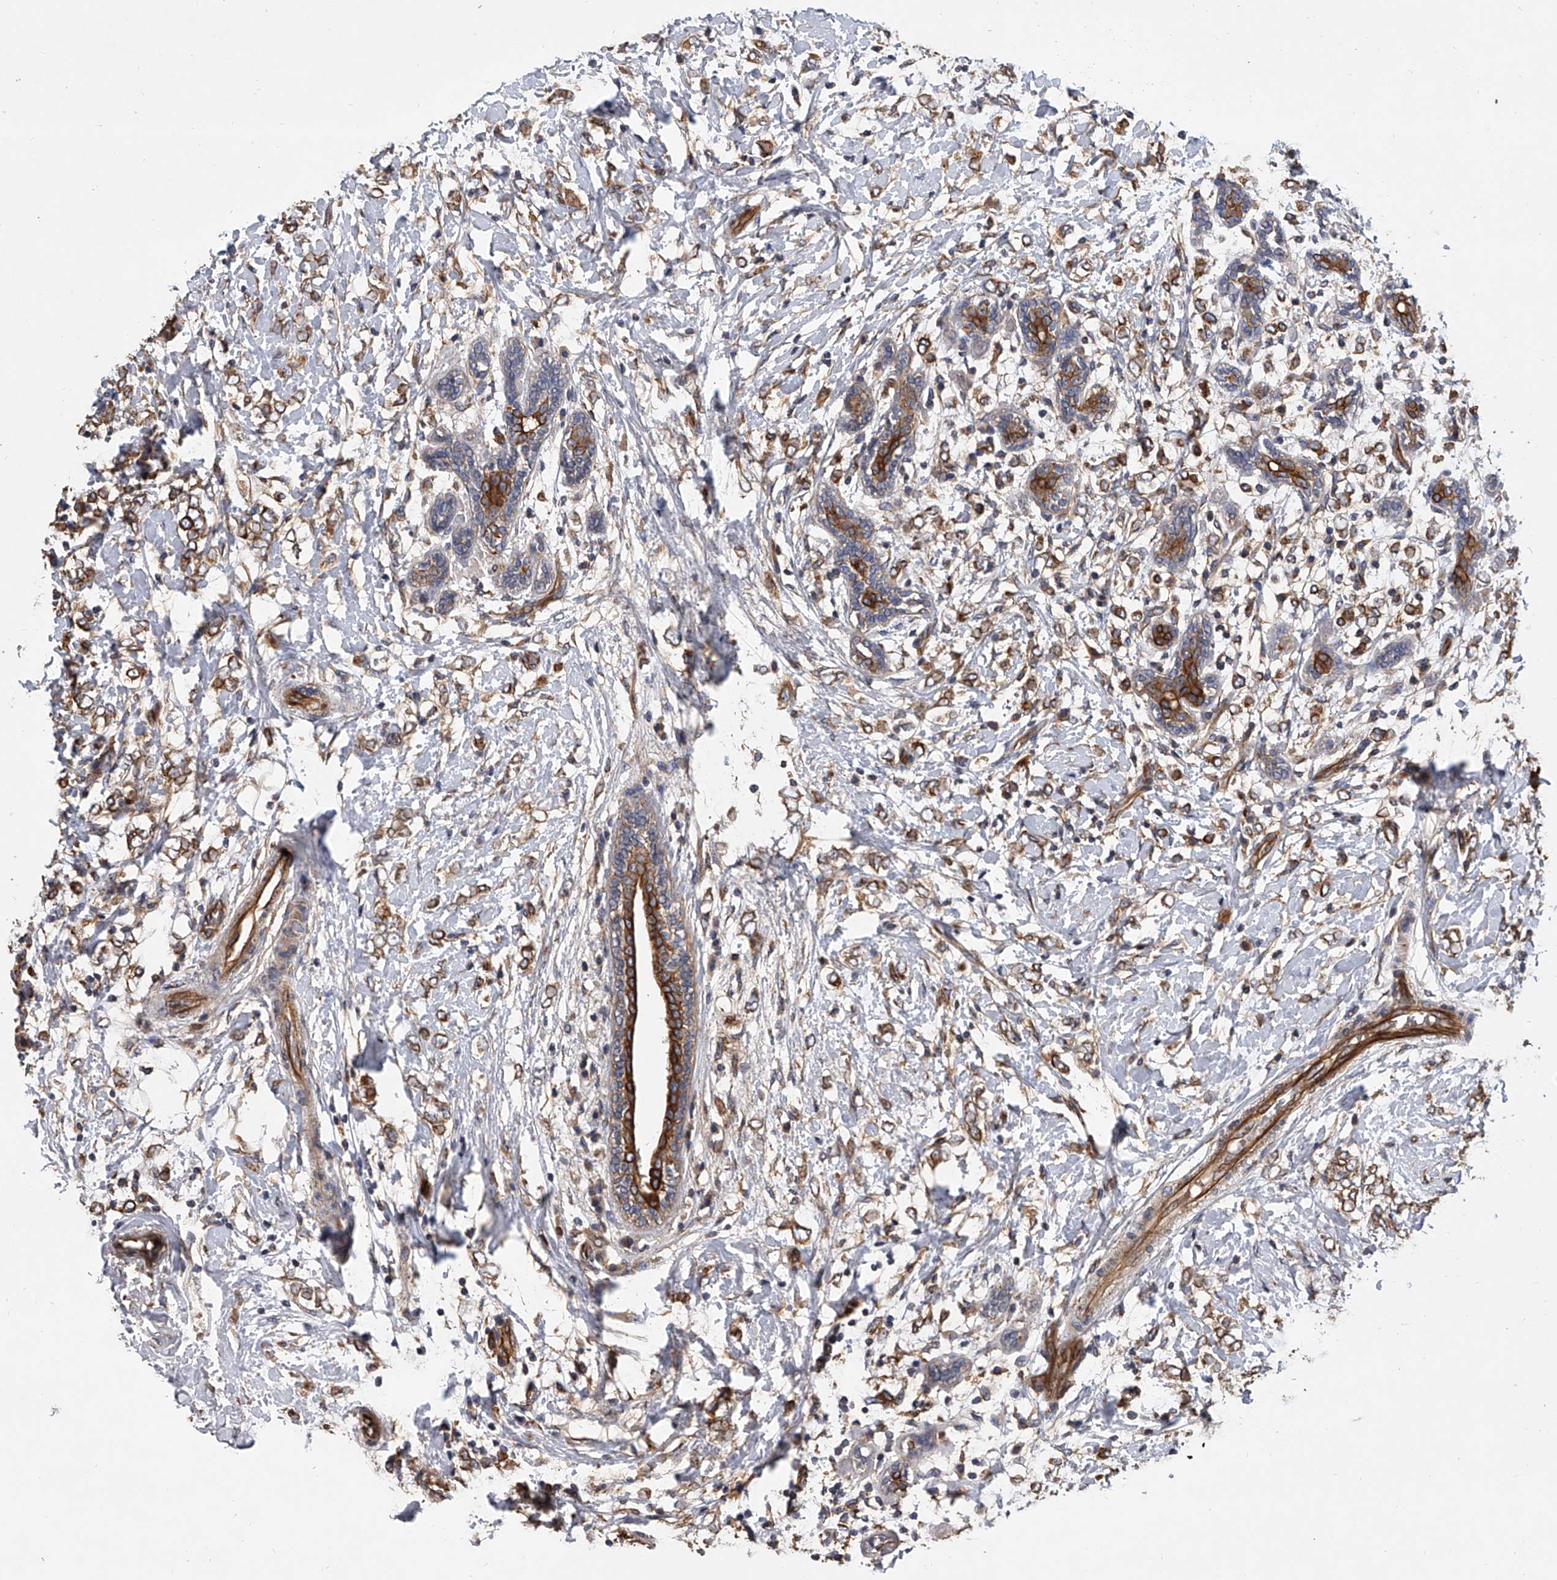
{"staining": {"intensity": "moderate", "quantity": ">75%", "location": "cytoplasmic/membranous"}, "tissue": "breast cancer", "cell_type": "Tumor cells", "image_type": "cancer", "snomed": [{"axis": "morphology", "description": "Normal tissue, NOS"}, {"axis": "morphology", "description": "Lobular carcinoma"}, {"axis": "topography", "description": "Breast"}], "caption": "Protein analysis of breast lobular carcinoma tissue shows moderate cytoplasmic/membranous expression in about >75% of tumor cells. (DAB (3,3'-diaminobenzidine) = brown stain, brightfield microscopy at high magnification).", "gene": "EXOC4", "patient": {"sex": "female", "age": 47}}